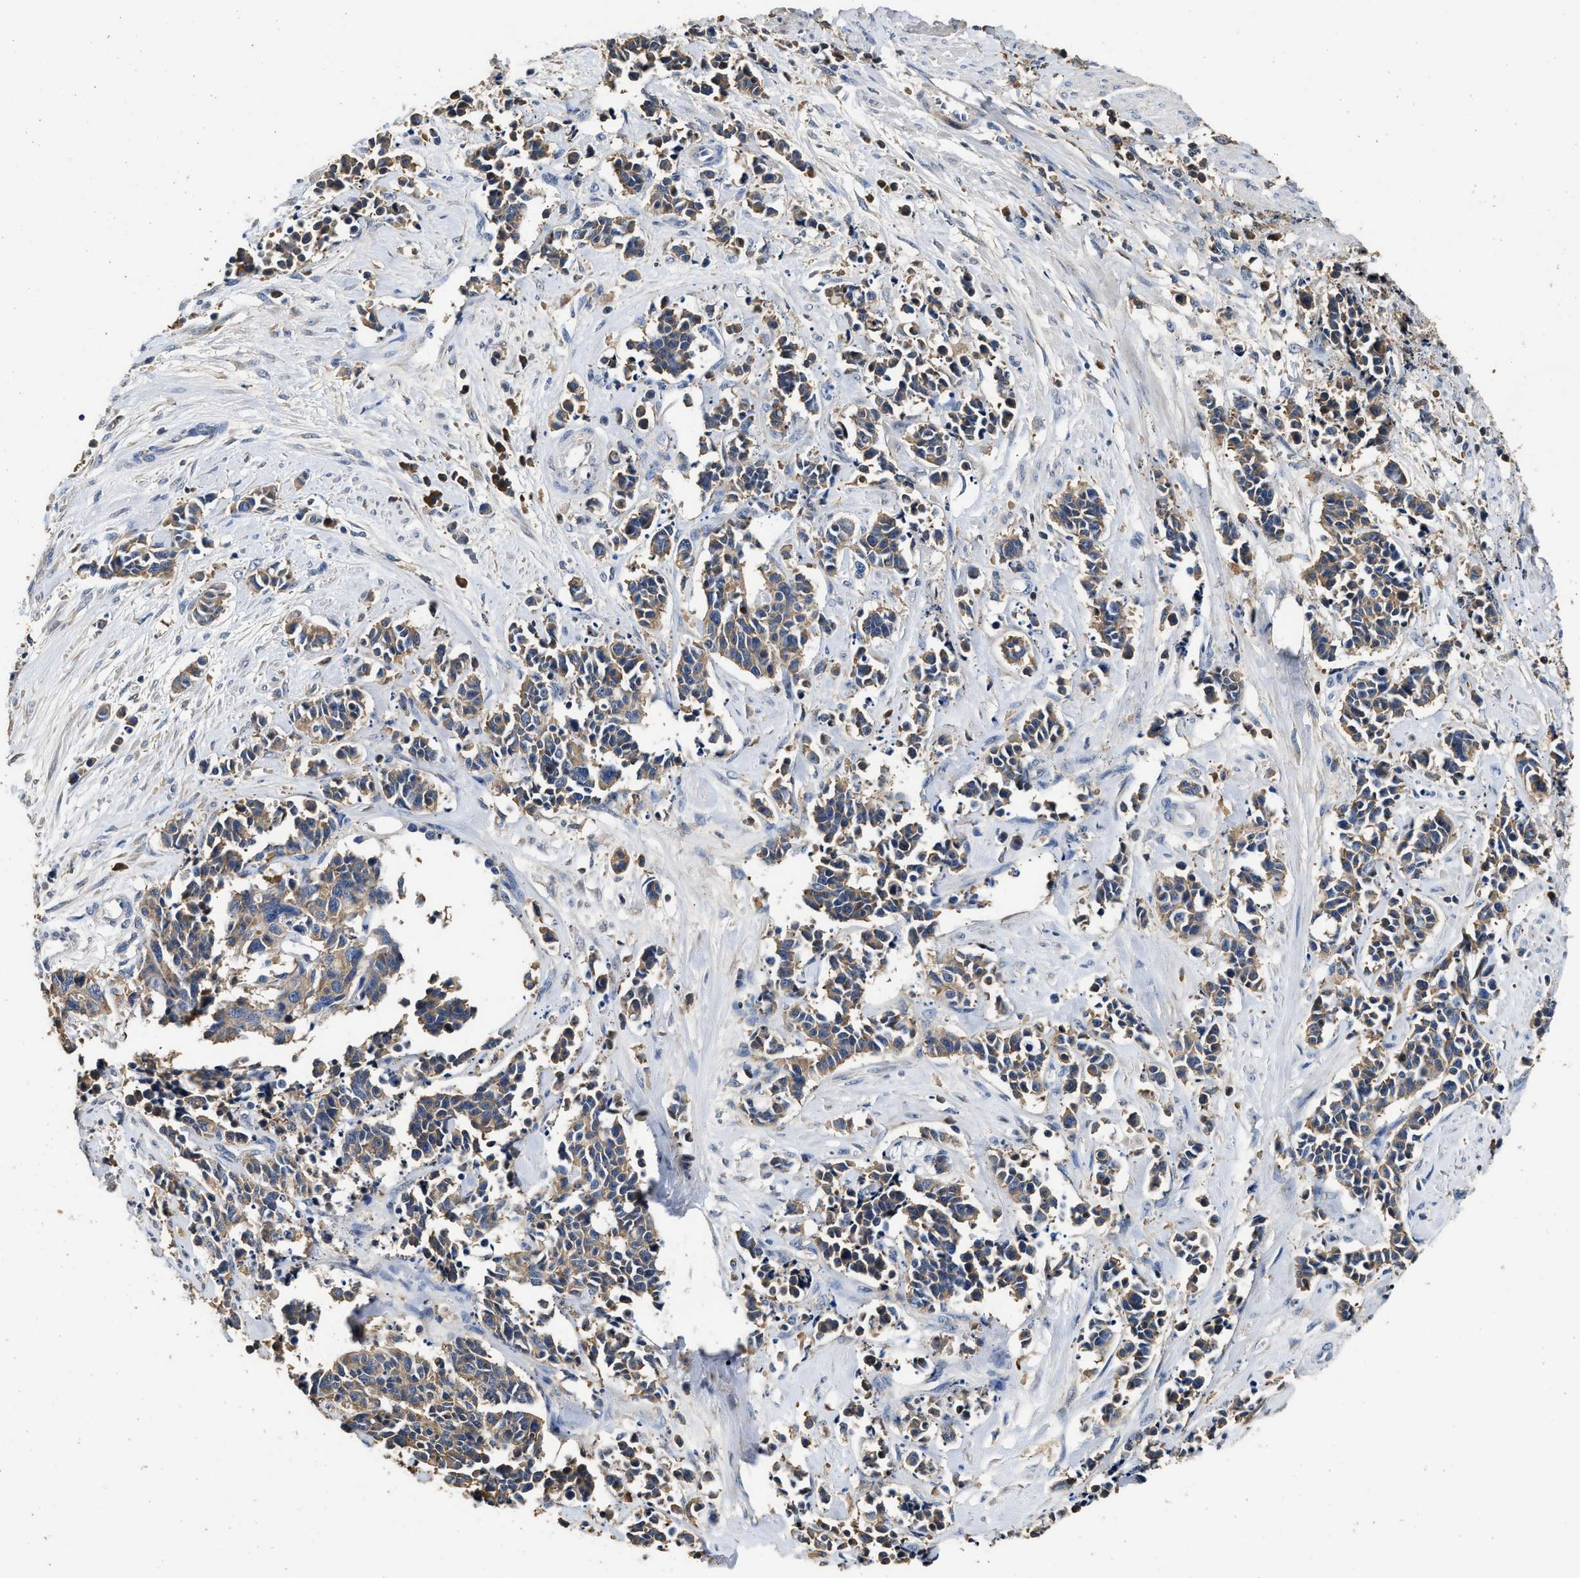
{"staining": {"intensity": "moderate", "quantity": ">75%", "location": "cytoplasmic/membranous"}, "tissue": "cervical cancer", "cell_type": "Tumor cells", "image_type": "cancer", "snomed": [{"axis": "morphology", "description": "Squamous cell carcinoma, NOS"}, {"axis": "topography", "description": "Cervix"}], "caption": "There is medium levels of moderate cytoplasmic/membranous expression in tumor cells of squamous cell carcinoma (cervical), as demonstrated by immunohistochemical staining (brown color).", "gene": "C3", "patient": {"sex": "female", "age": 35}}